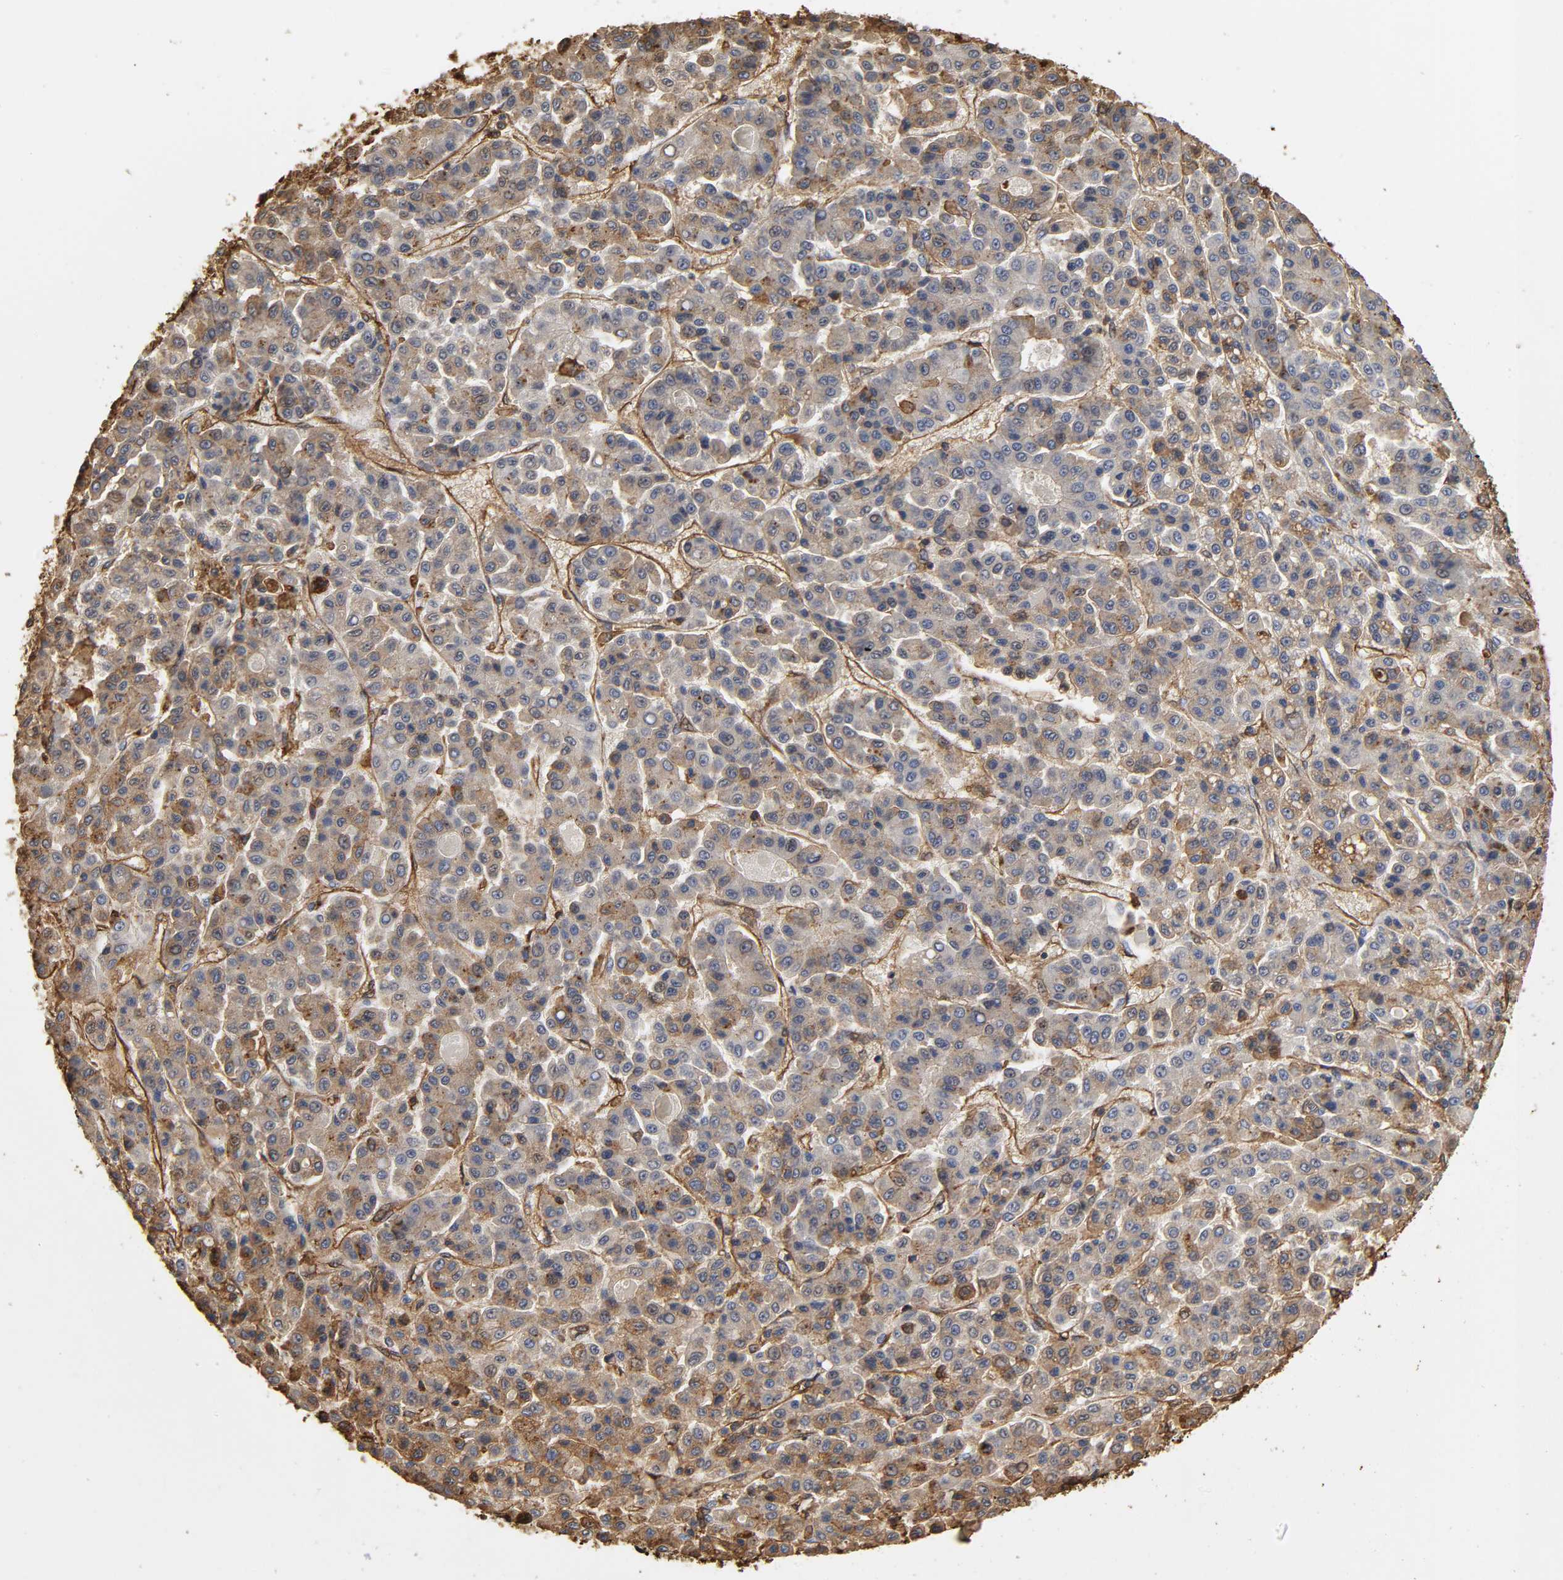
{"staining": {"intensity": "weak", "quantity": ">75%", "location": "cytoplasmic/membranous"}, "tissue": "liver cancer", "cell_type": "Tumor cells", "image_type": "cancer", "snomed": [{"axis": "morphology", "description": "Carcinoma, Hepatocellular, NOS"}, {"axis": "topography", "description": "Liver"}], "caption": "Protein analysis of liver cancer (hepatocellular carcinoma) tissue reveals weak cytoplasmic/membranous staining in about >75% of tumor cells. (brown staining indicates protein expression, while blue staining denotes nuclei).", "gene": "ANXA2", "patient": {"sex": "male", "age": 70}}